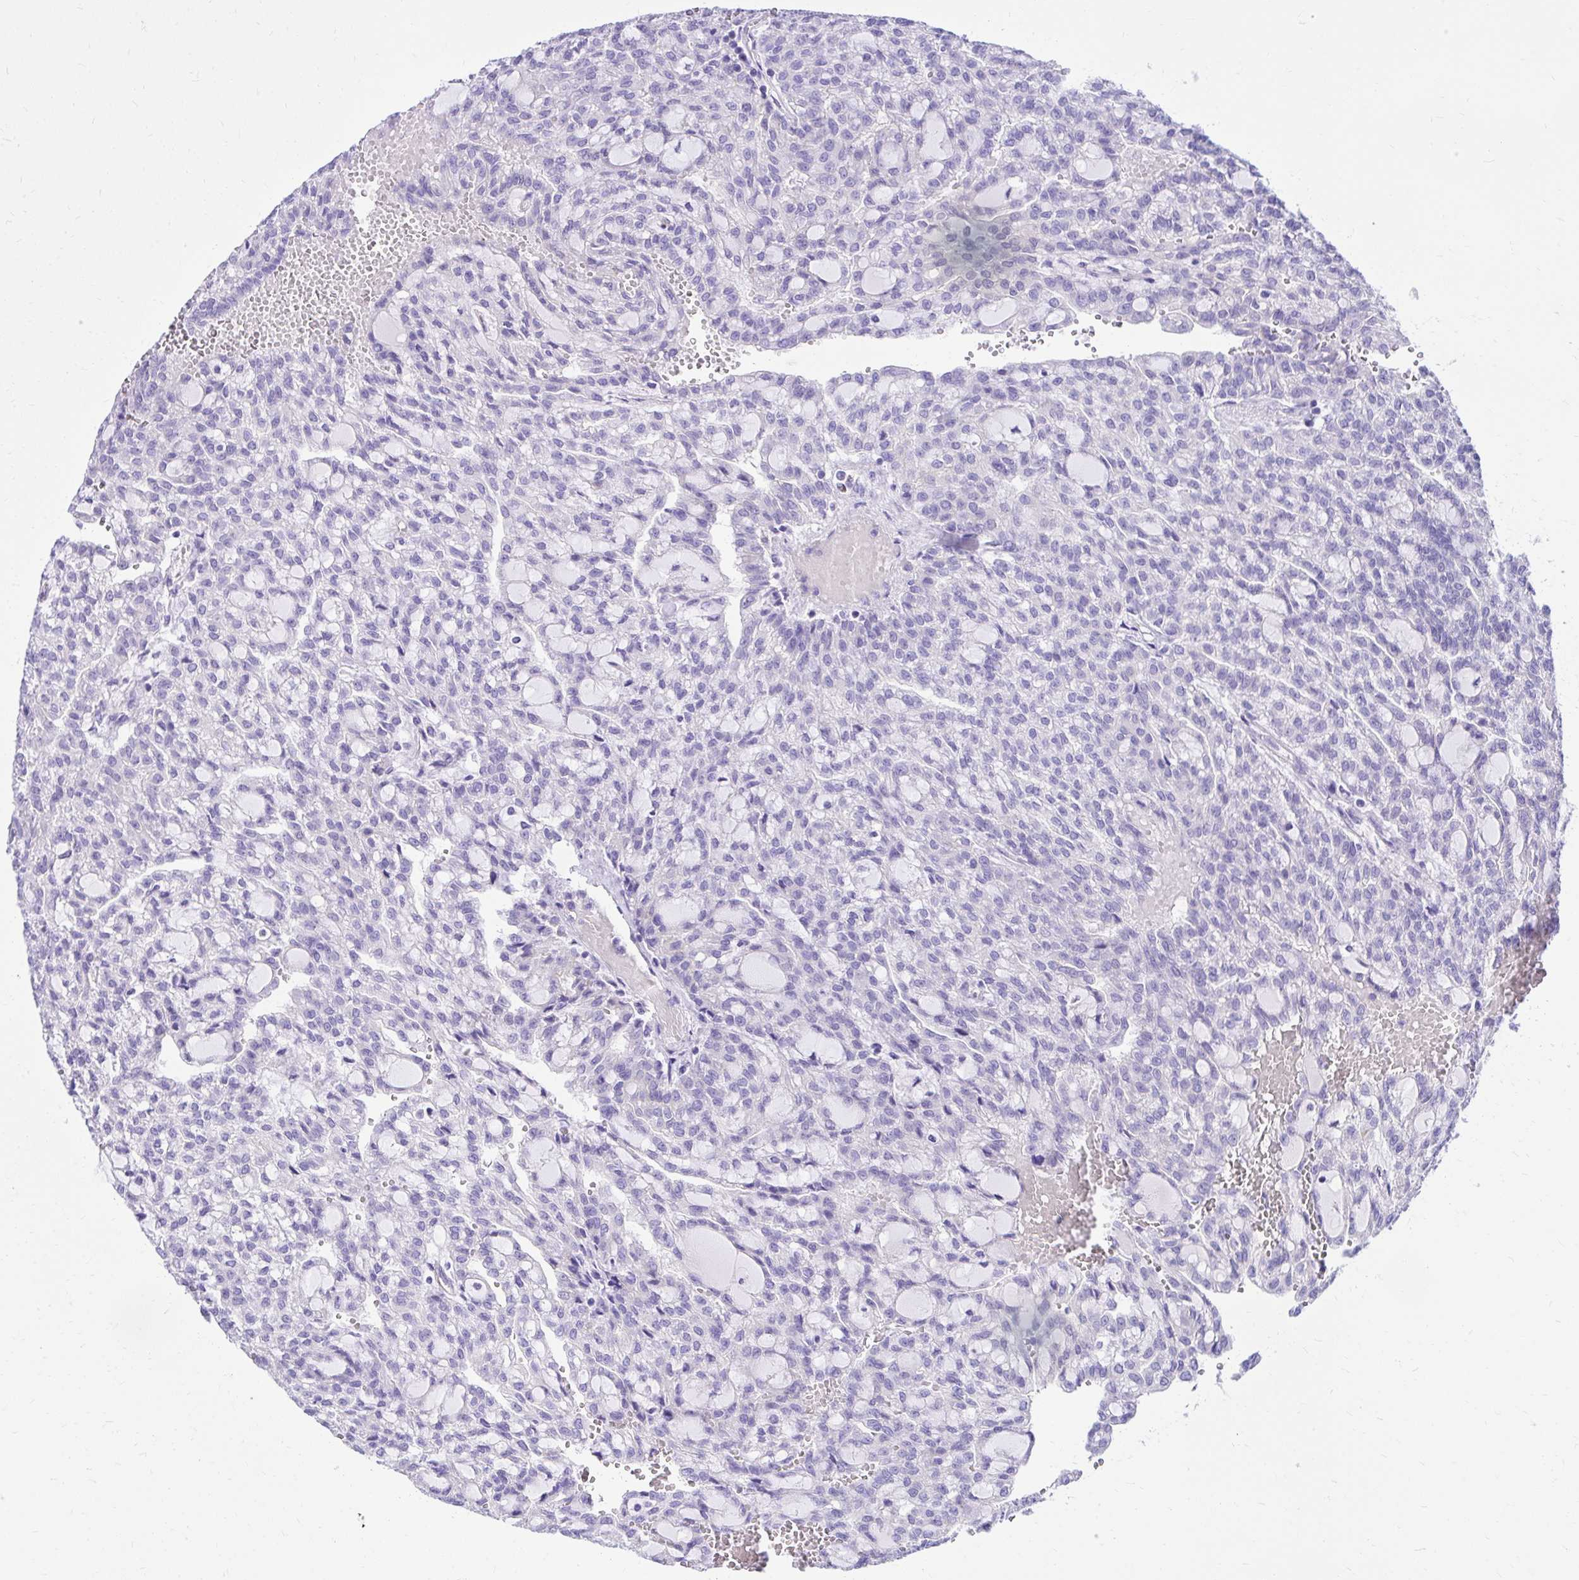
{"staining": {"intensity": "negative", "quantity": "none", "location": "none"}, "tissue": "renal cancer", "cell_type": "Tumor cells", "image_type": "cancer", "snomed": [{"axis": "morphology", "description": "Adenocarcinoma, NOS"}, {"axis": "topography", "description": "Kidney"}], "caption": "Immunohistochemical staining of renal adenocarcinoma displays no significant staining in tumor cells.", "gene": "PELI3", "patient": {"sex": "male", "age": 63}}